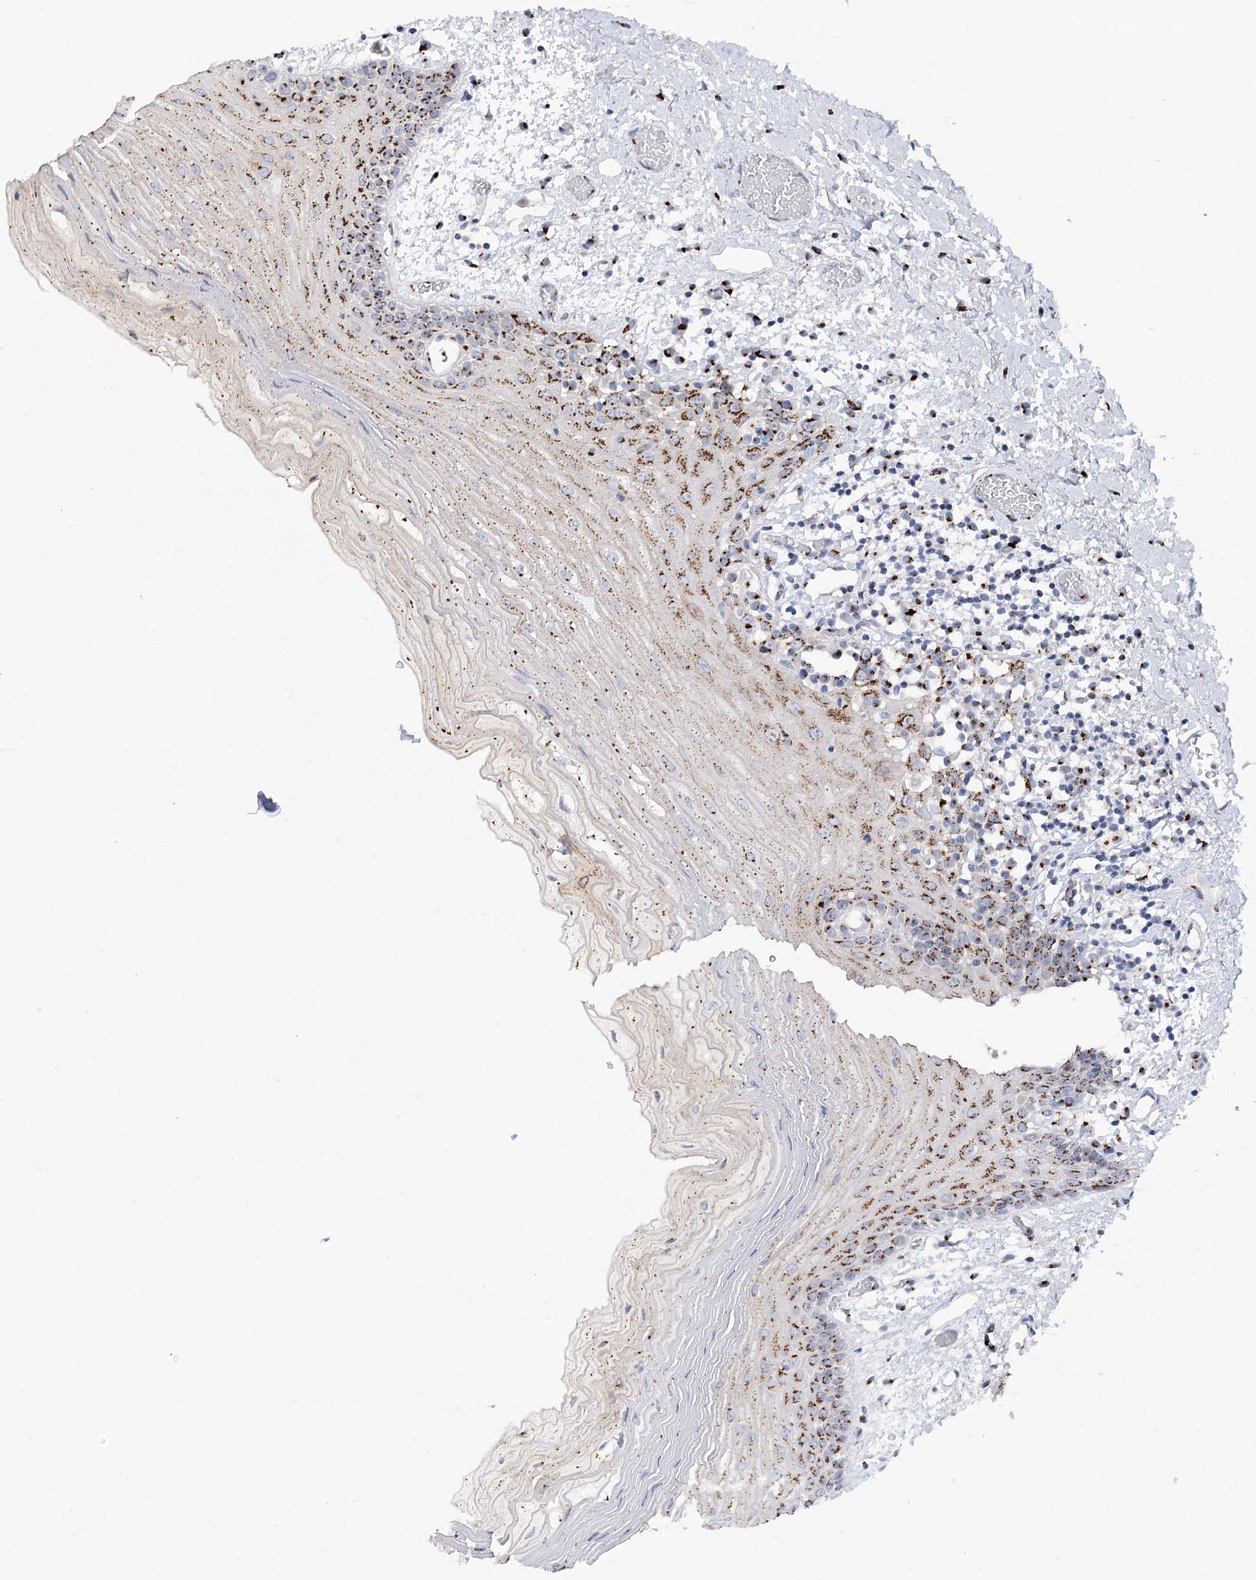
{"staining": {"intensity": "moderate", "quantity": ">75%", "location": "cytoplasmic/membranous"}, "tissue": "oral mucosa", "cell_type": "Squamous epithelial cells", "image_type": "normal", "snomed": [{"axis": "morphology", "description": "Normal tissue, NOS"}, {"axis": "topography", "description": "Oral tissue"}], "caption": "Immunohistochemical staining of normal oral mucosa demonstrates >75% levels of moderate cytoplasmic/membranous protein staining in about >75% of squamous epithelial cells.", "gene": "TMEM165", "patient": {"sex": "male", "age": 52}}